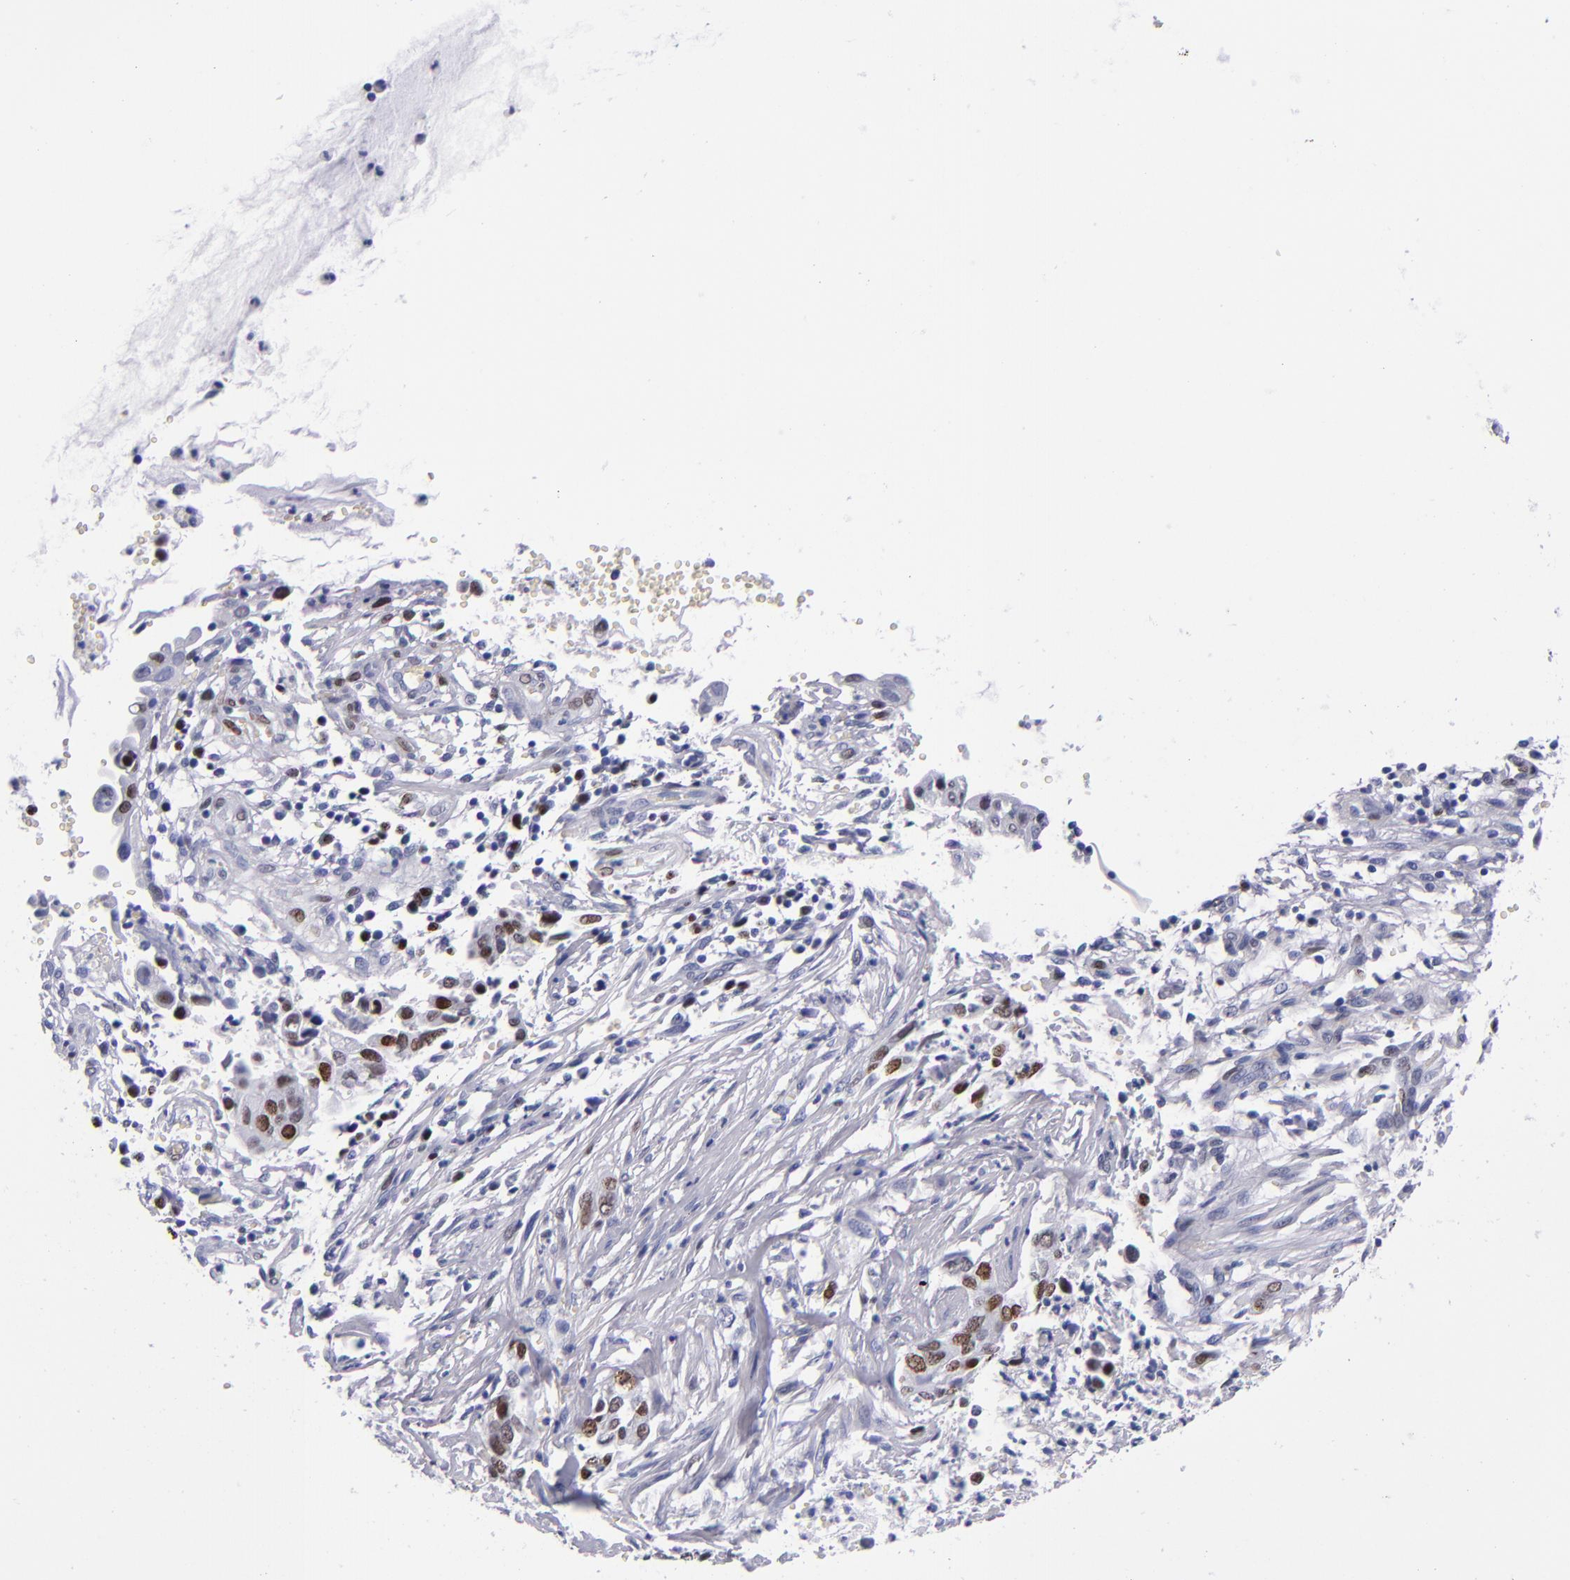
{"staining": {"intensity": "strong", "quantity": "25%-75%", "location": "nuclear"}, "tissue": "cervical cancer", "cell_type": "Tumor cells", "image_type": "cancer", "snomed": [{"axis": "morphology", "description": "Normal tissue, NOS"}, {"axis": "morphology", "description": "Squamous cell carcinoma, NOS"}, {"axis": "topography", "description": "Cervix"}], "caption": "Squamous cell carcinoma (cervical) stained with a brown dye reveals strong nuclear positive positivity in approximately 25%-75% of tumor cells.", "gene": "MCM7", "patient": {"sex": "female", "age": 45}}